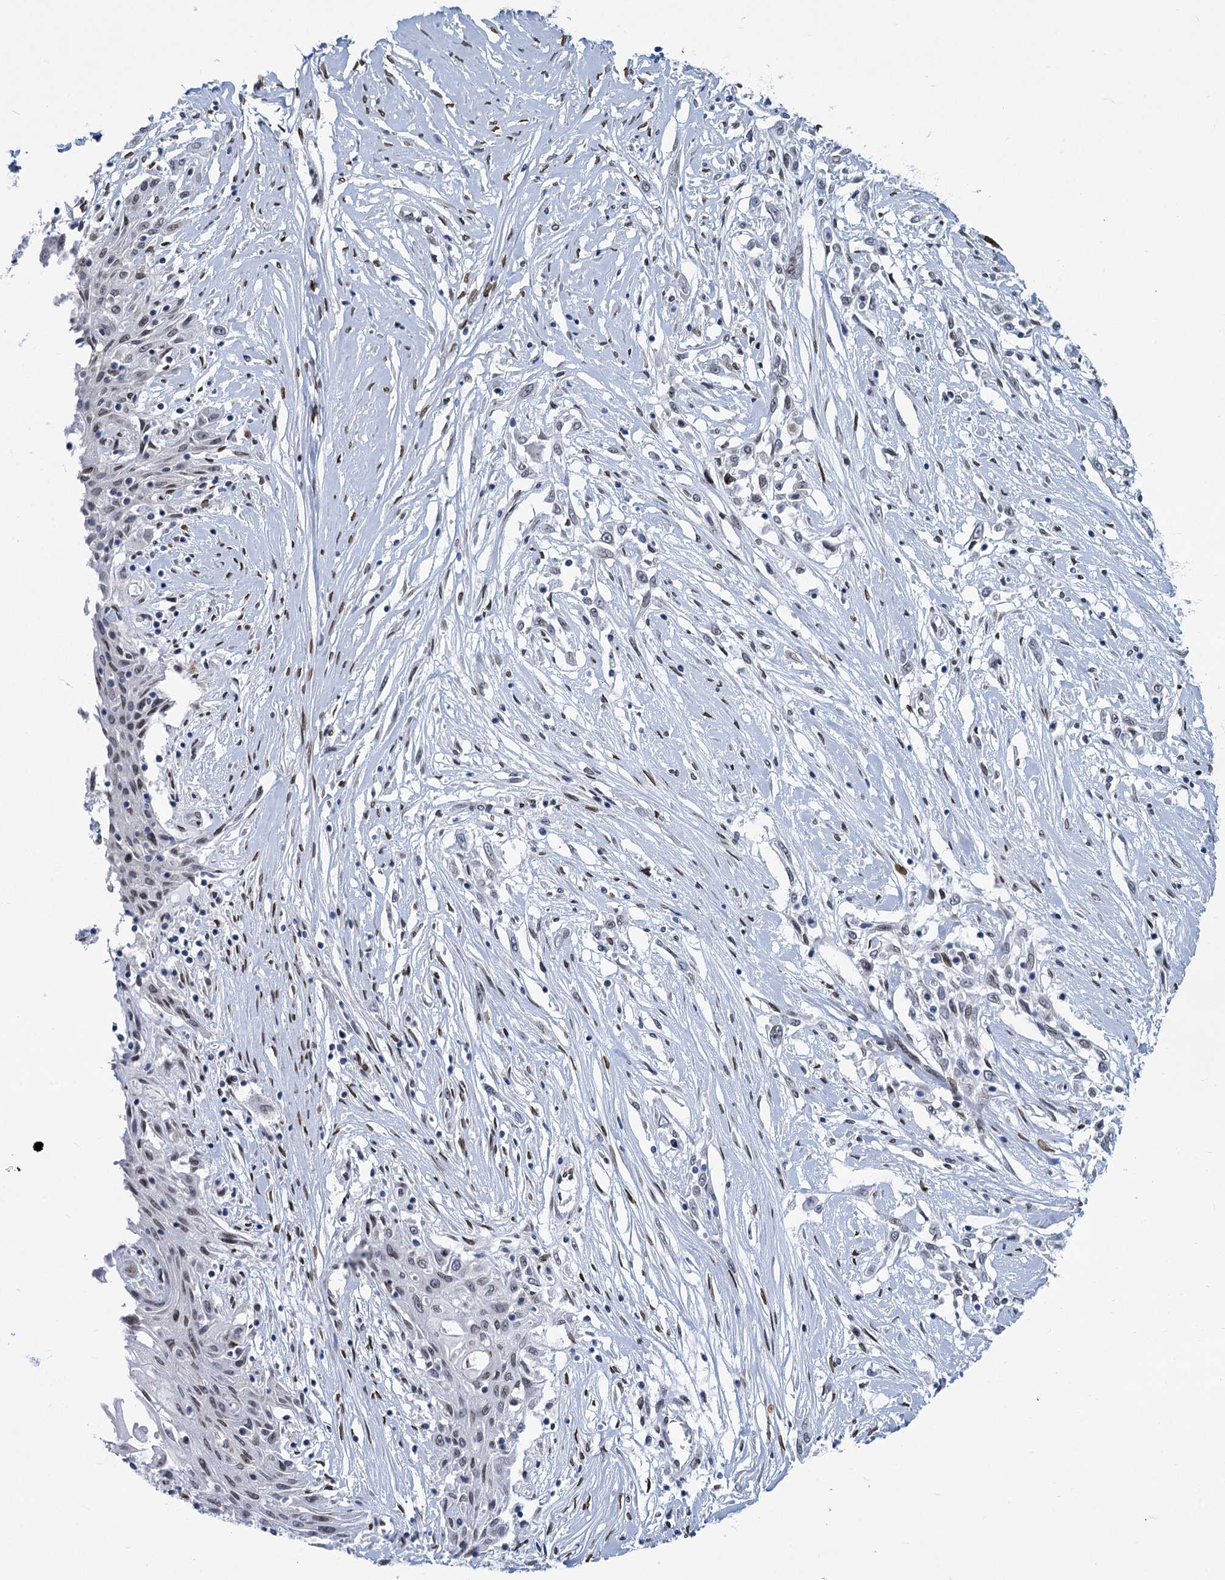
{"staining": {"intensity": "weak", "quantity": "<25%", "location": "nuclear"}, "tissue": "skin cancer", "cell_type": "Tumor cells", "image_type": "cancer", "snomed": [{"axis": "morphology", "description": "Squamous cell carcinoma, NOS"}, {"axis": "morphology", "description": "Squamous cell carcinoma, metastatic, NOS"}, {"axis": "topography", "description": "Skin"}, {"axis": "topography", "description": "Lymph node"}], "caption": "A histopathology image of squamous cell carcinoma (skin) stained for a protein reveals no brown staining in tumor cells.", "gene": "PRSS35", "patient": {"sex": "male", "age": 75}}